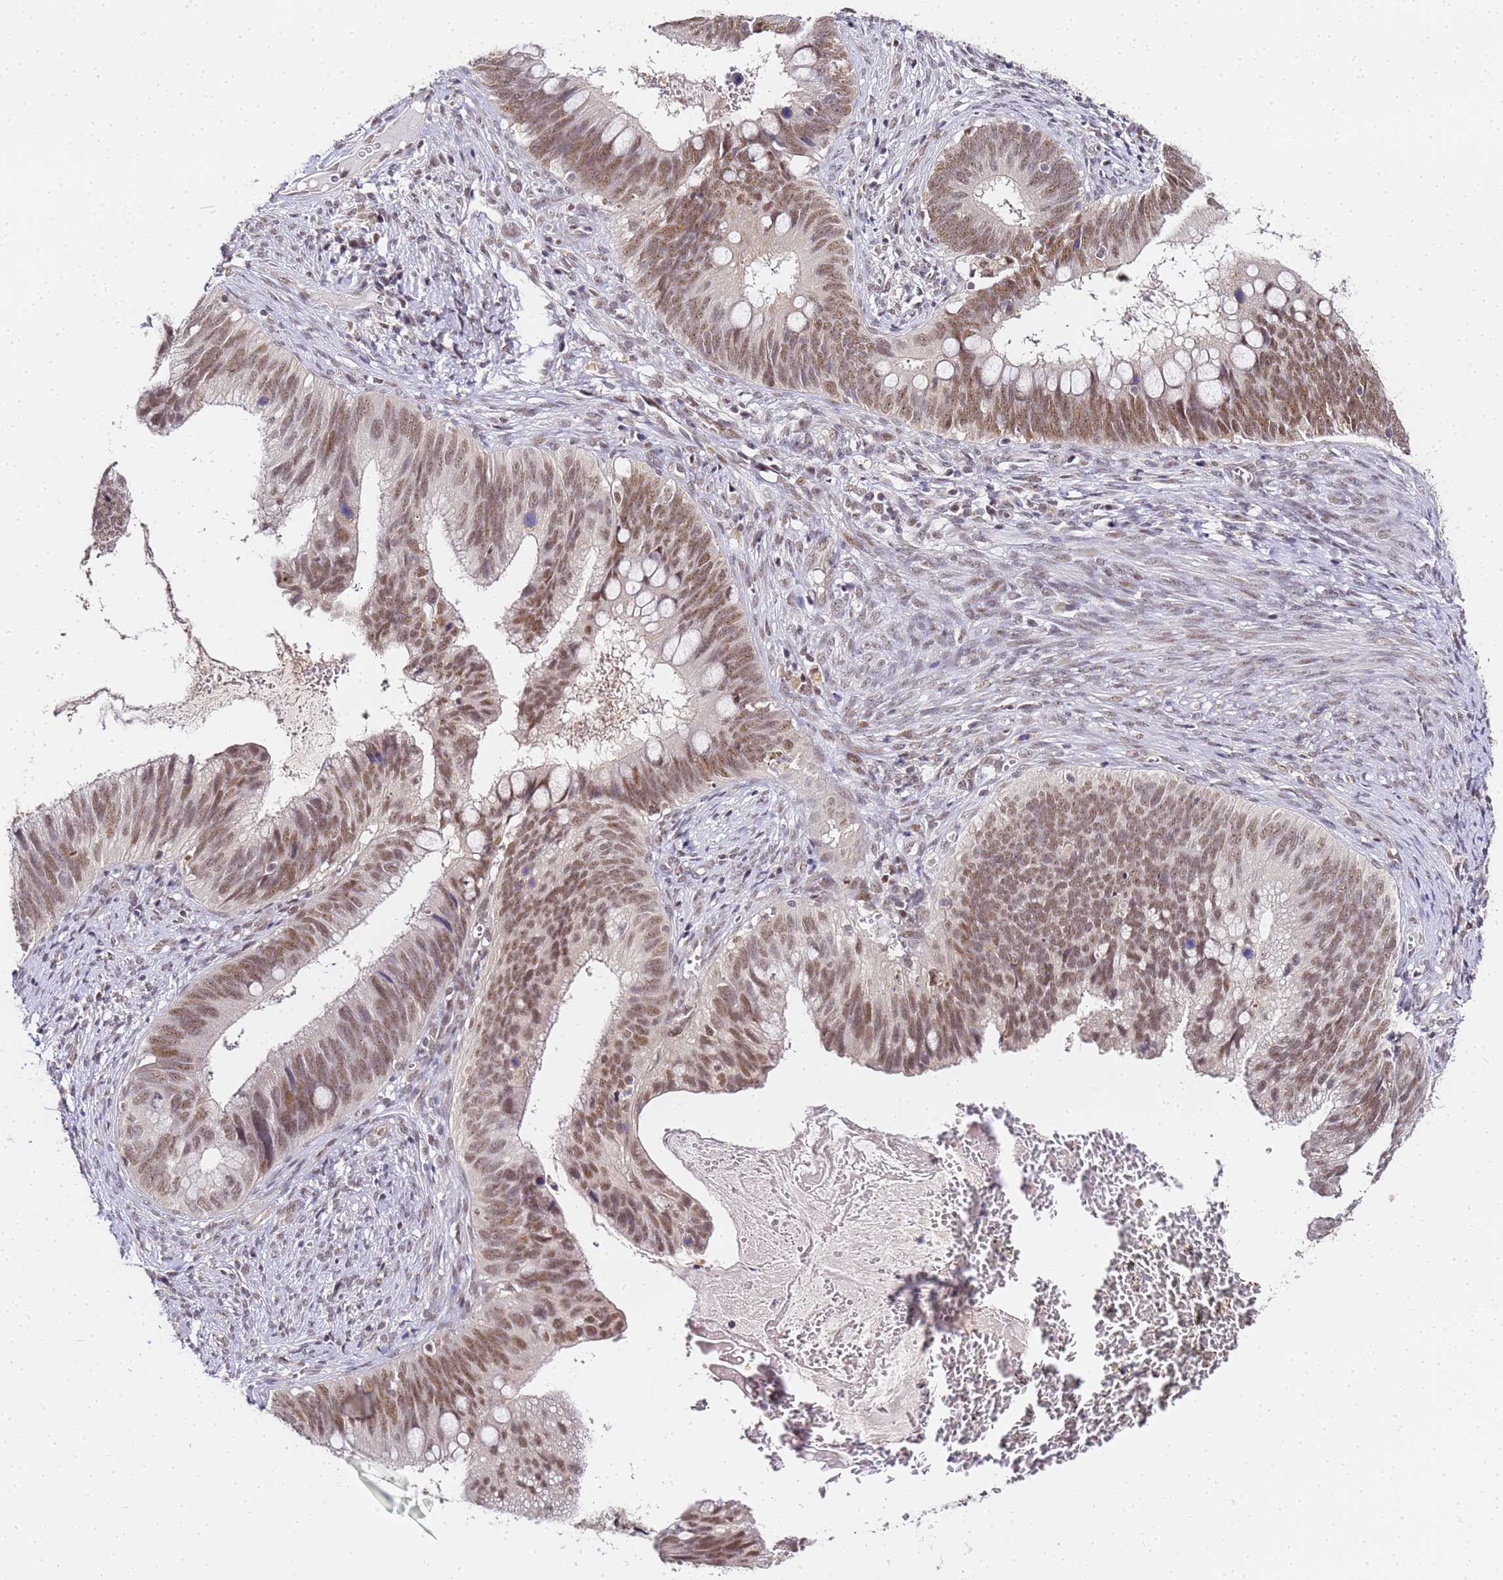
{"staining": {"intensity": "moderate", "quantity": ">75%", "location": "nuclear"}, "tissue": "cervical cancer", "cell_type": "Tumor cells", "image_type": "cancer", "snomed": [{"axis": "morphology", "description": "Adenocarcinoma, NOS"}, {"axis": "topography", "description": "Cervix"}], "caption": "Cervical adenocarcinoma tissue displays moderate nuclear expression in approximately >75% of tumor cells, visualized by immunohistochemistry. (brown staining indicates protein expression, while blue staining denotes nuclei).", "gene": "LSM3", "patient": {"sex": "female", "age": 42}}